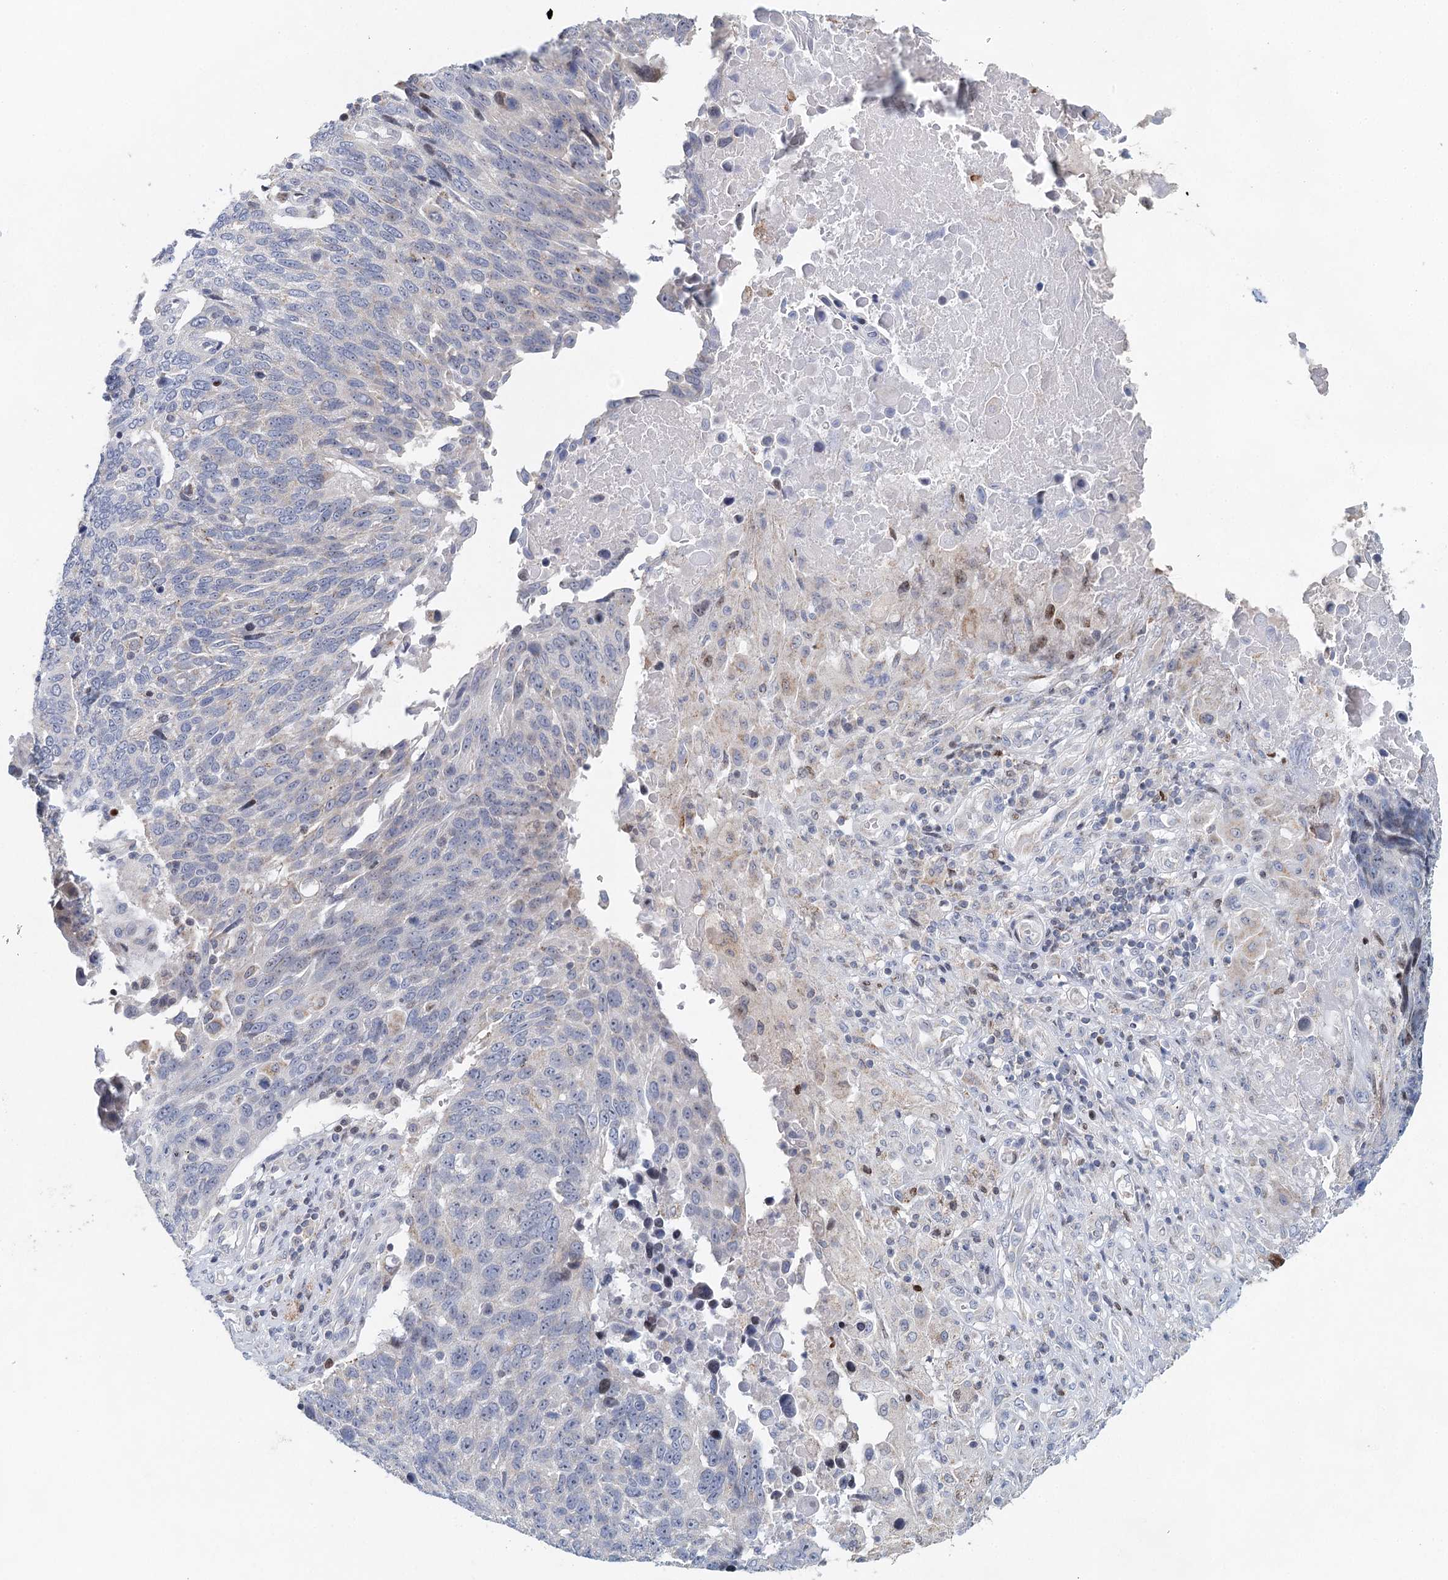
{"staining": {"intensity": "negative", "quantity": "none", "location": "none"}, "tissue": "lung cancer", "cell_type": "Tumor cells", "image_type": "cancer", "snomed": [{"axis": "morphology", "description": "Squamous cell carcinoma, NOS"}, {"axis": "topography", "description": "Lung"}], "caption": "DAB immunohistochemical staining of lung cancer shows no significant staining in tumor cells. The staining is performed using DAB brown chromogen with nuclei counter-stained in using hematoxylin.", "gene": "XPO6", "patient": {"sex": "male", "age": 66}}